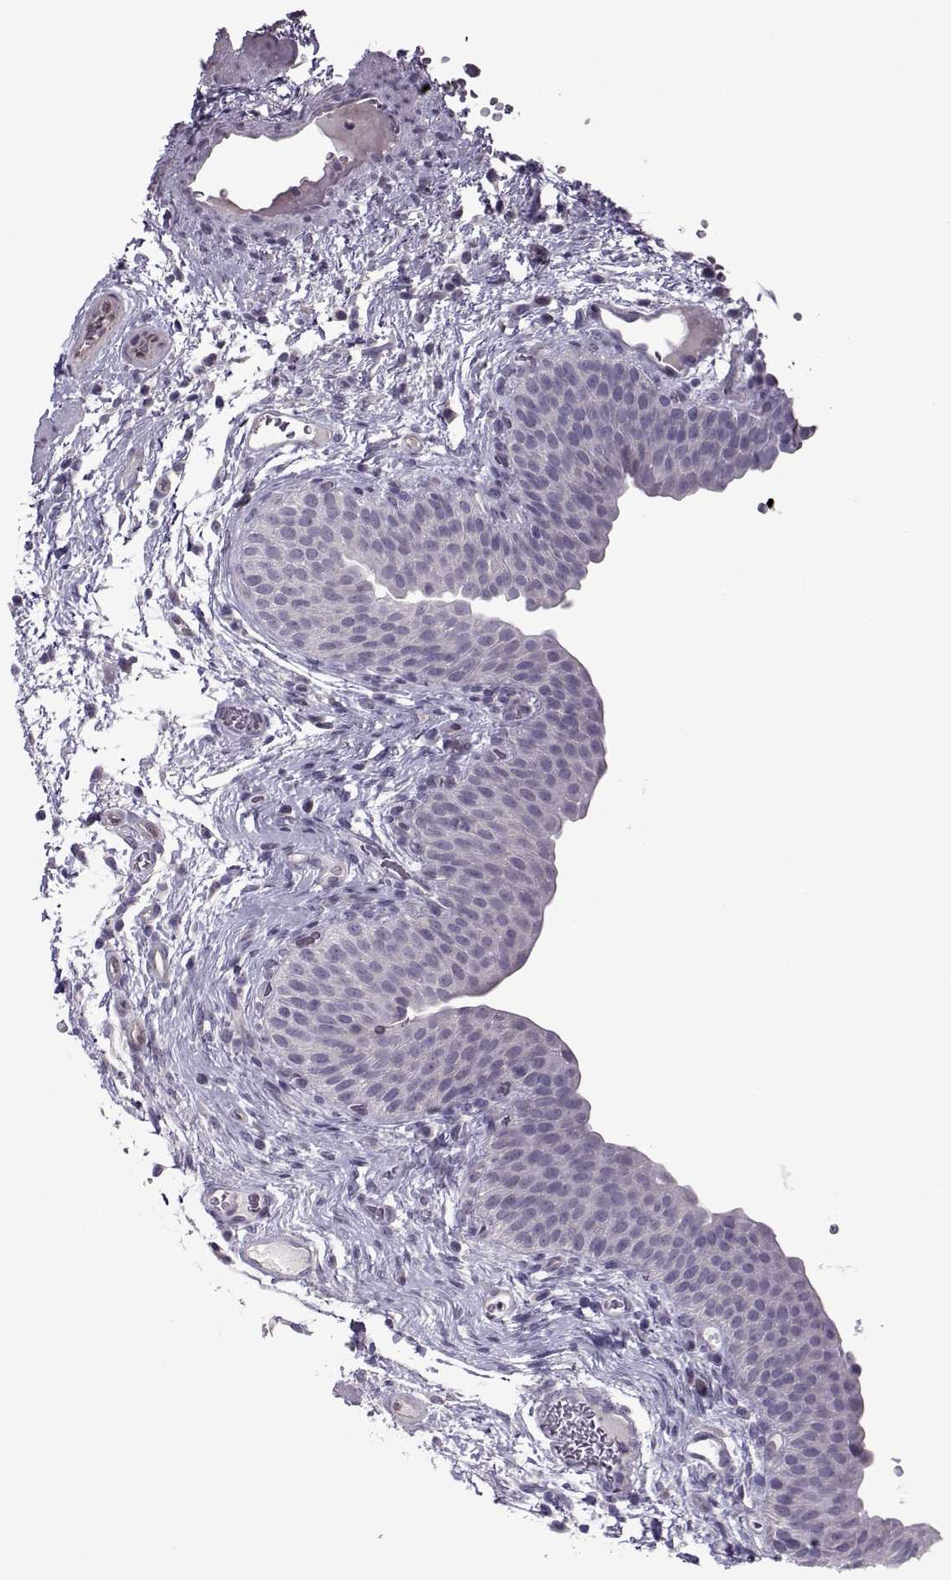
{"staining": {"intensity": "negative", "quantity": "none", "location": "none"}, "tissue": "urinary bladder", "cell_type": "Urothelial cells", "image_type": "normal", "snomed": [{"axis": "morphology", "description": "Normal tissue, NOS"}, {"axis": "topography", "description": "Urinary bladder"}], "caption": "DAB immunohistochemical staining of unremarkable urinary bladder exhibits no significant positivity in urothelial cells.", "gene": "ASRGL1", "patient": {"sex": "male", "age": 66}}